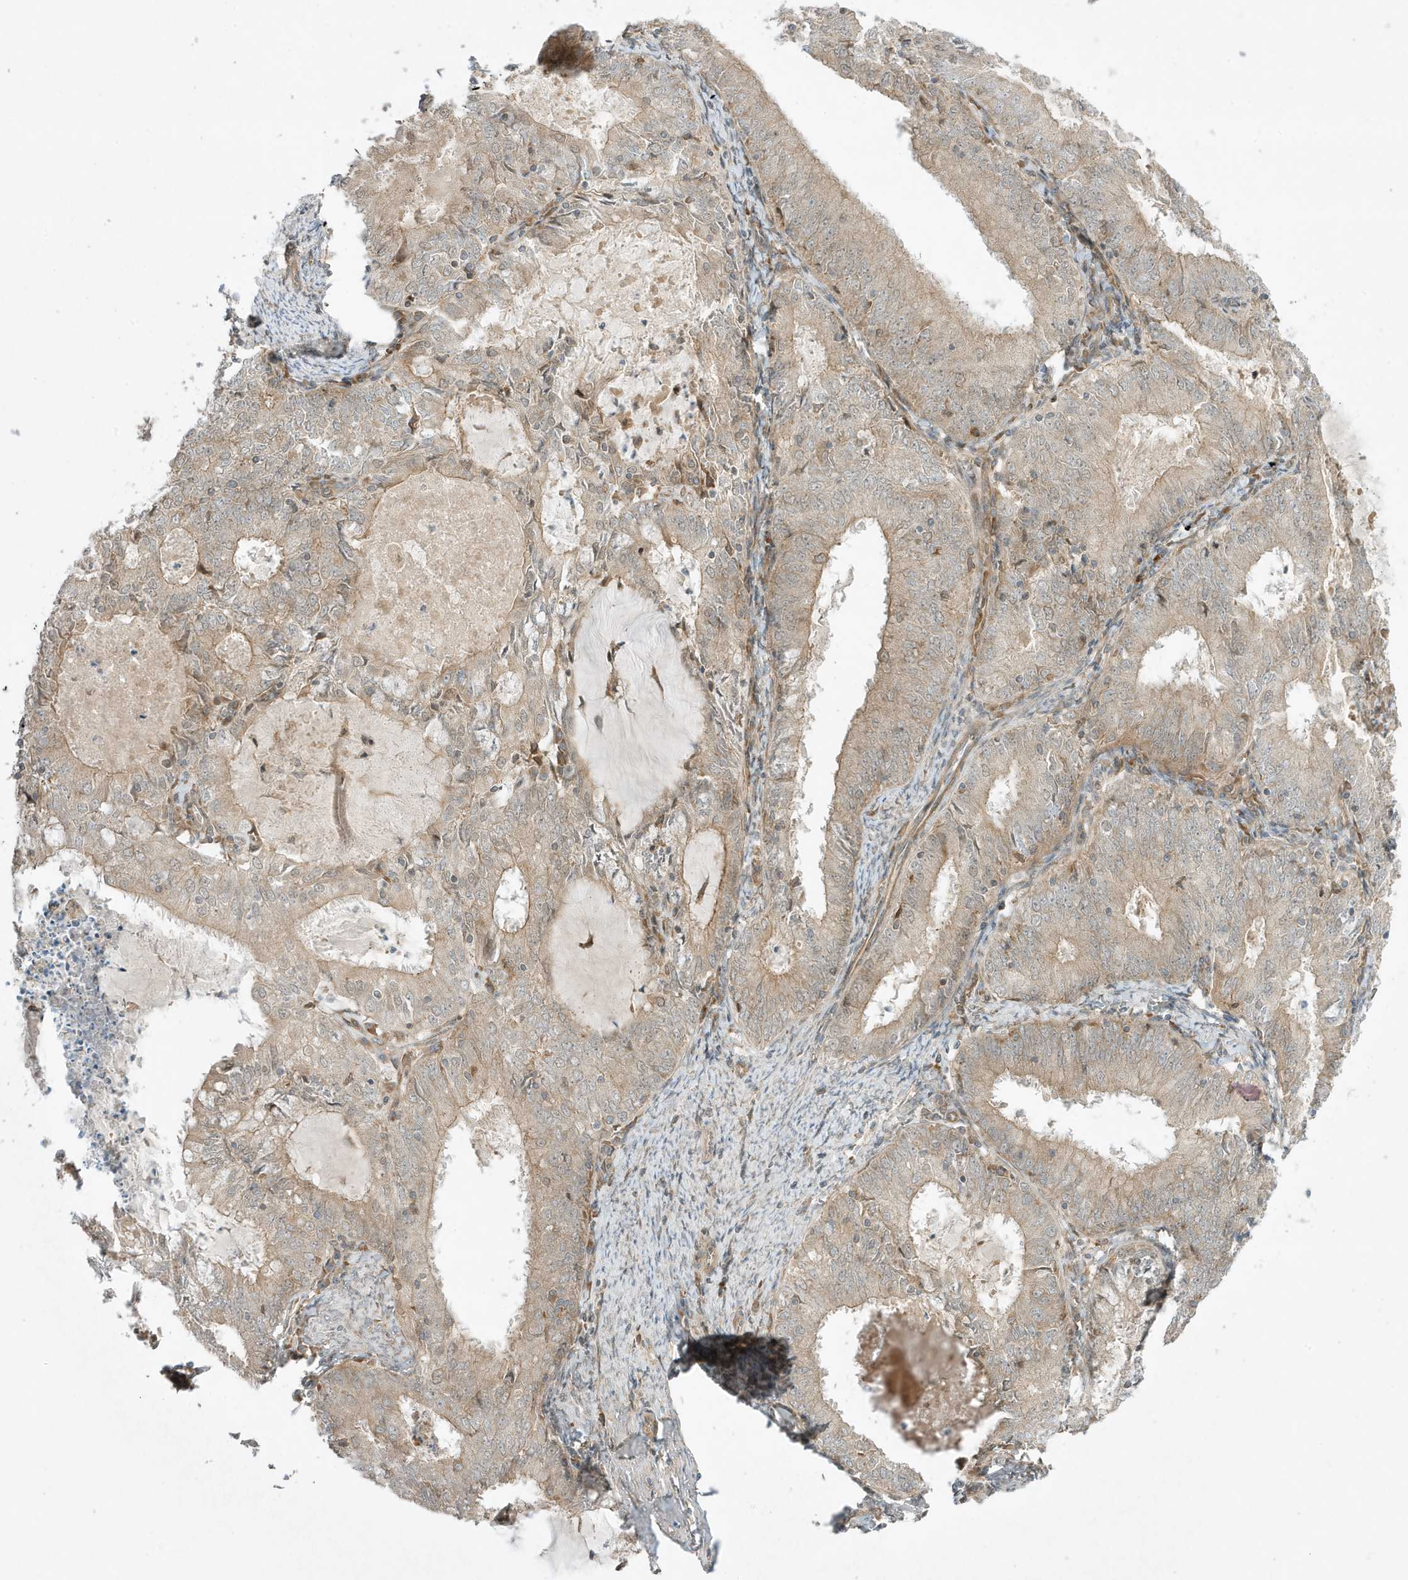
{"staining": {"intensity": "weak", "quantity": "25%-75%", "location": "cytoplasmic/membranous"}, "tissue": "endometrial cancer", "cell_type": "Tumor cells", "image_type": "cancer", "snomed": [{"axis": "morphology", "description": "Adenocarcinoma, NOS"}, {"axis": "topography", "description": "Endometrium"}], "caption": "Adenocarcinoma (endometrial) tissue shows weak cytoplasmic/membranous staining in about 25%-75% of tumor cells The protein of interest is shown in brown color, while the nuclei are stained blue.", "gene": "SCARF2", "patient": {"sex": "female", "age": 57}}